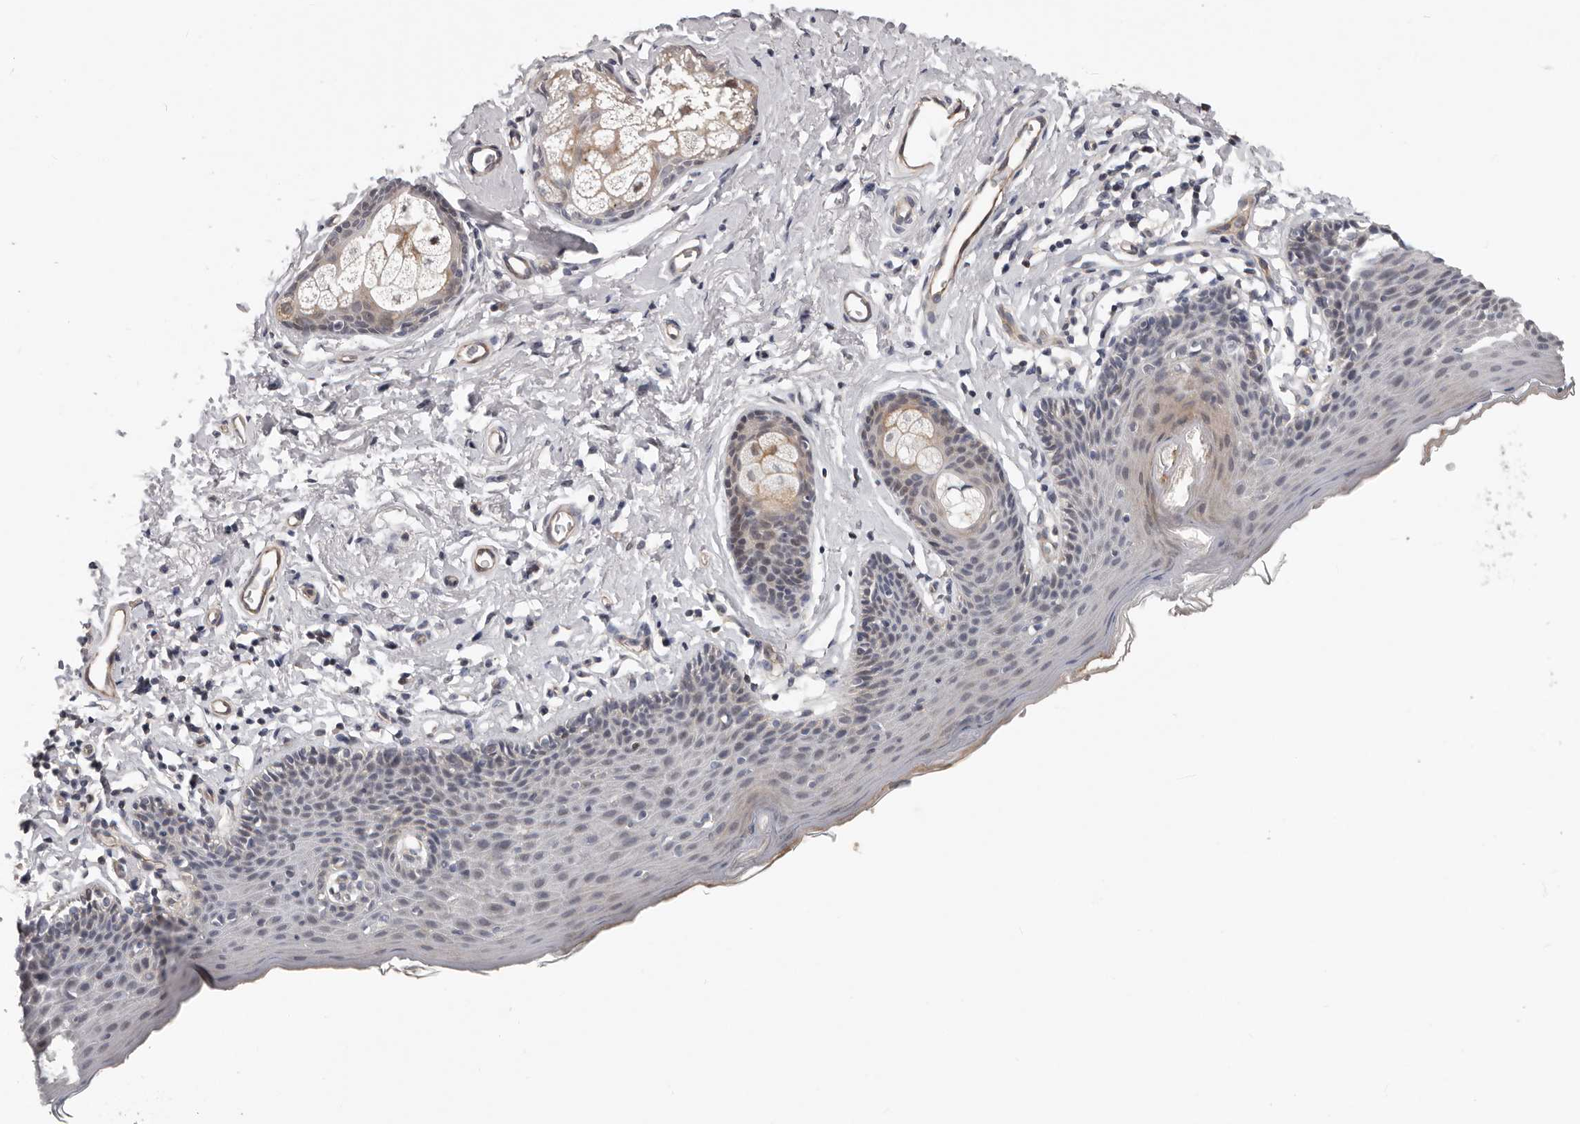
{"staining": {"intensity": "moderate", "quantity": "<25%", "location": "cytoplasmic/membranous"}, "tissue": "skin", "cell_type": "Epidermal cells", "image_type": "normal", "snomed": [{"axis": "morphology", "description": "Normal tissue, NOS"}, {"axis": "topography", "description": "Vulva"}], "caption": "Immunohistochemical staining of normal skin reveals low levels of moderate cytoplasmic/membranous positivity in approximately <25% of epidermal cells. (Brightfield microscopy of DAB IHC at high magnification).", "gene": "RNF217", "patient": {"sex": "female", "age": 66}}